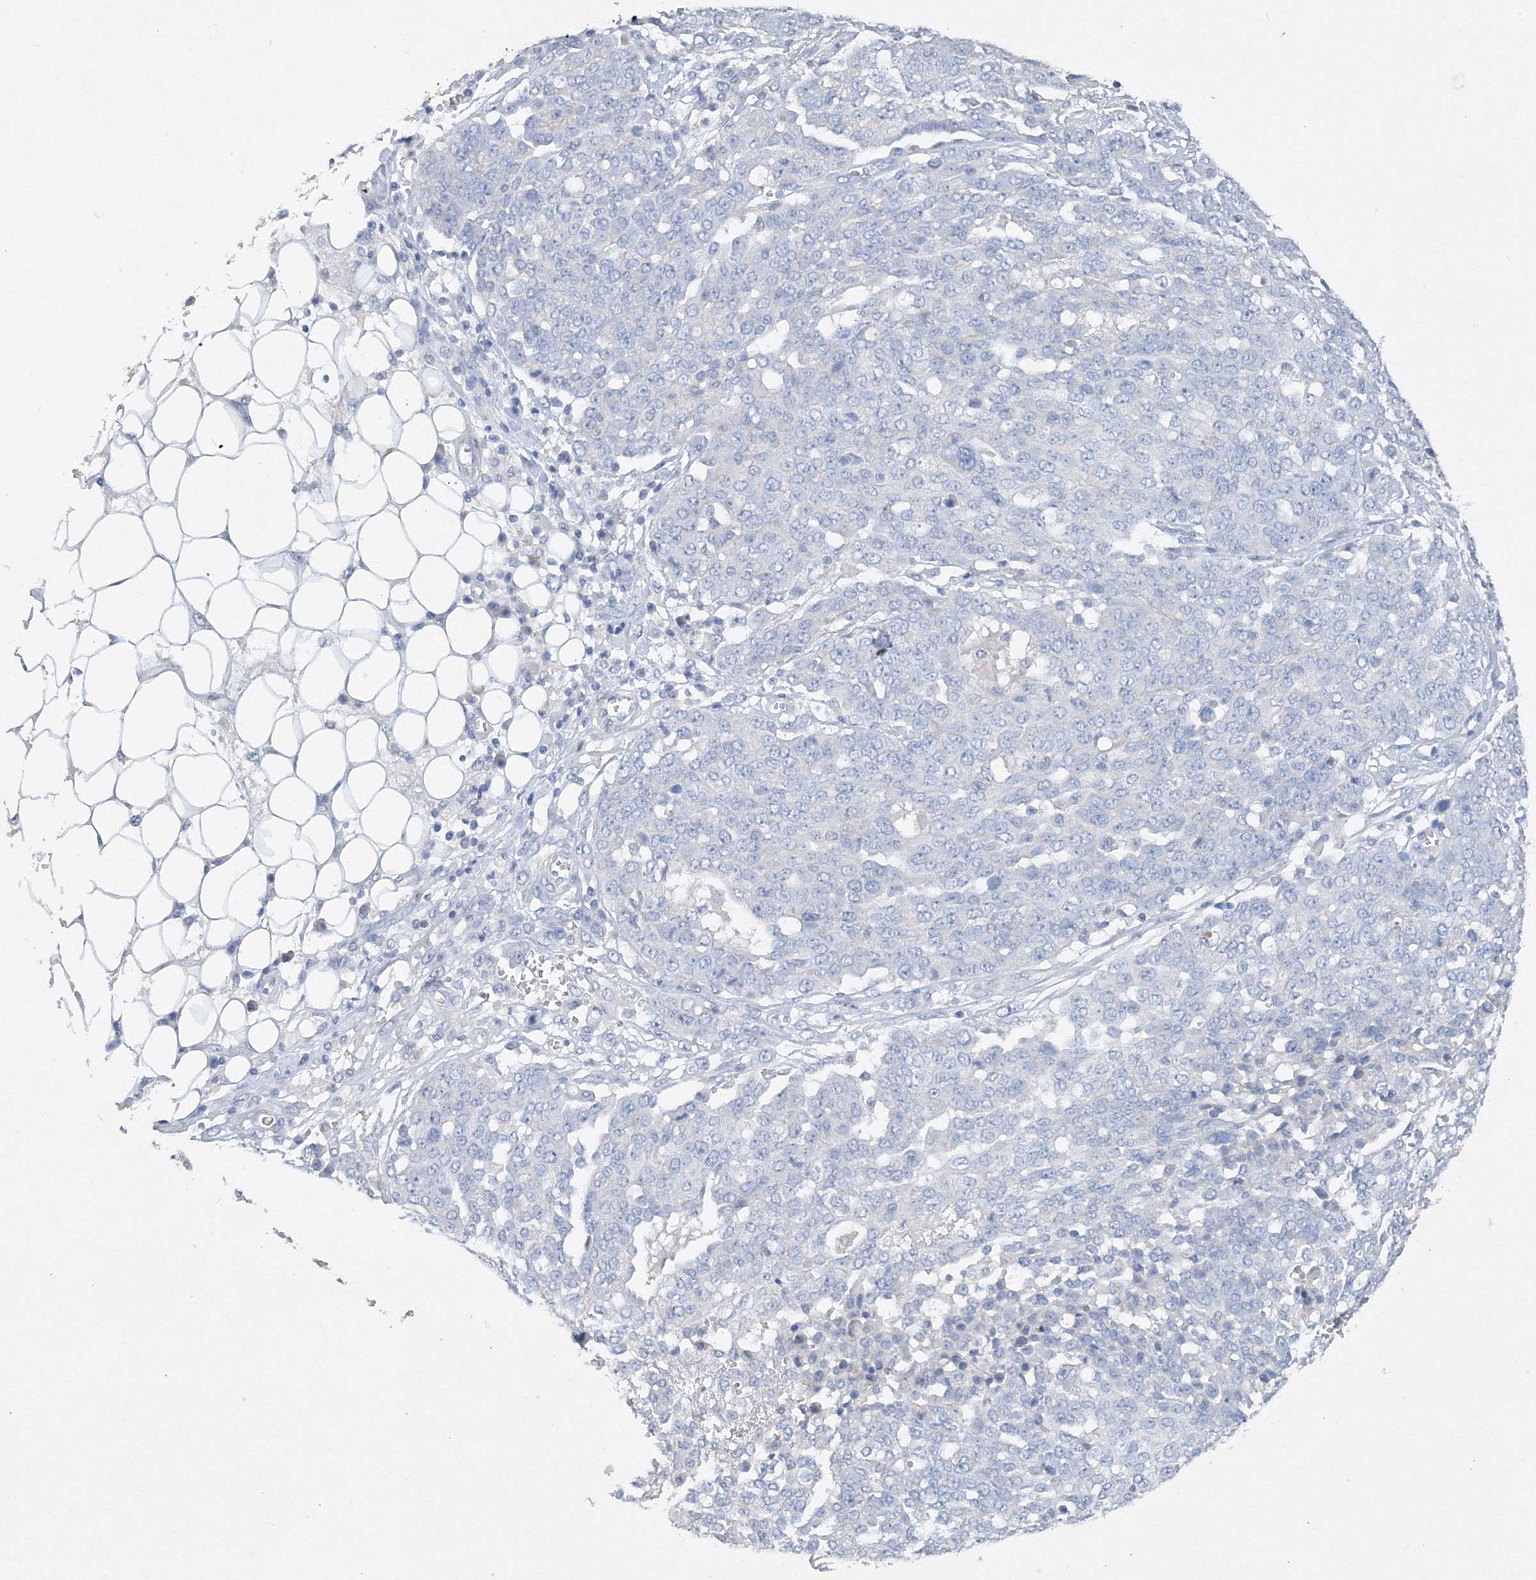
{"staining": {"intensity": "negative", "quantity": "none", "location": "none"}, "tissue": "ovarian cancer", "cell_type": "Tumor cells", "image_type": "cancer", "snomed": [{"axis": "morphology", "description": "Cystadenocarcinoma, serous, NOS"}, {"axis": "topography", "description": "Soft tissue"}, {"axis": "topography", "description": "Ovary"}], "caption": "High magnification brightfield microscopy of ovarian serous cystadenocarcinoma stained with DAB (brown) and counterstained with hematoxylin (blue): tumor cells show no significant expression.", "gene": "OSBPL6", "patient": {"sex": "female", "age": 57}}